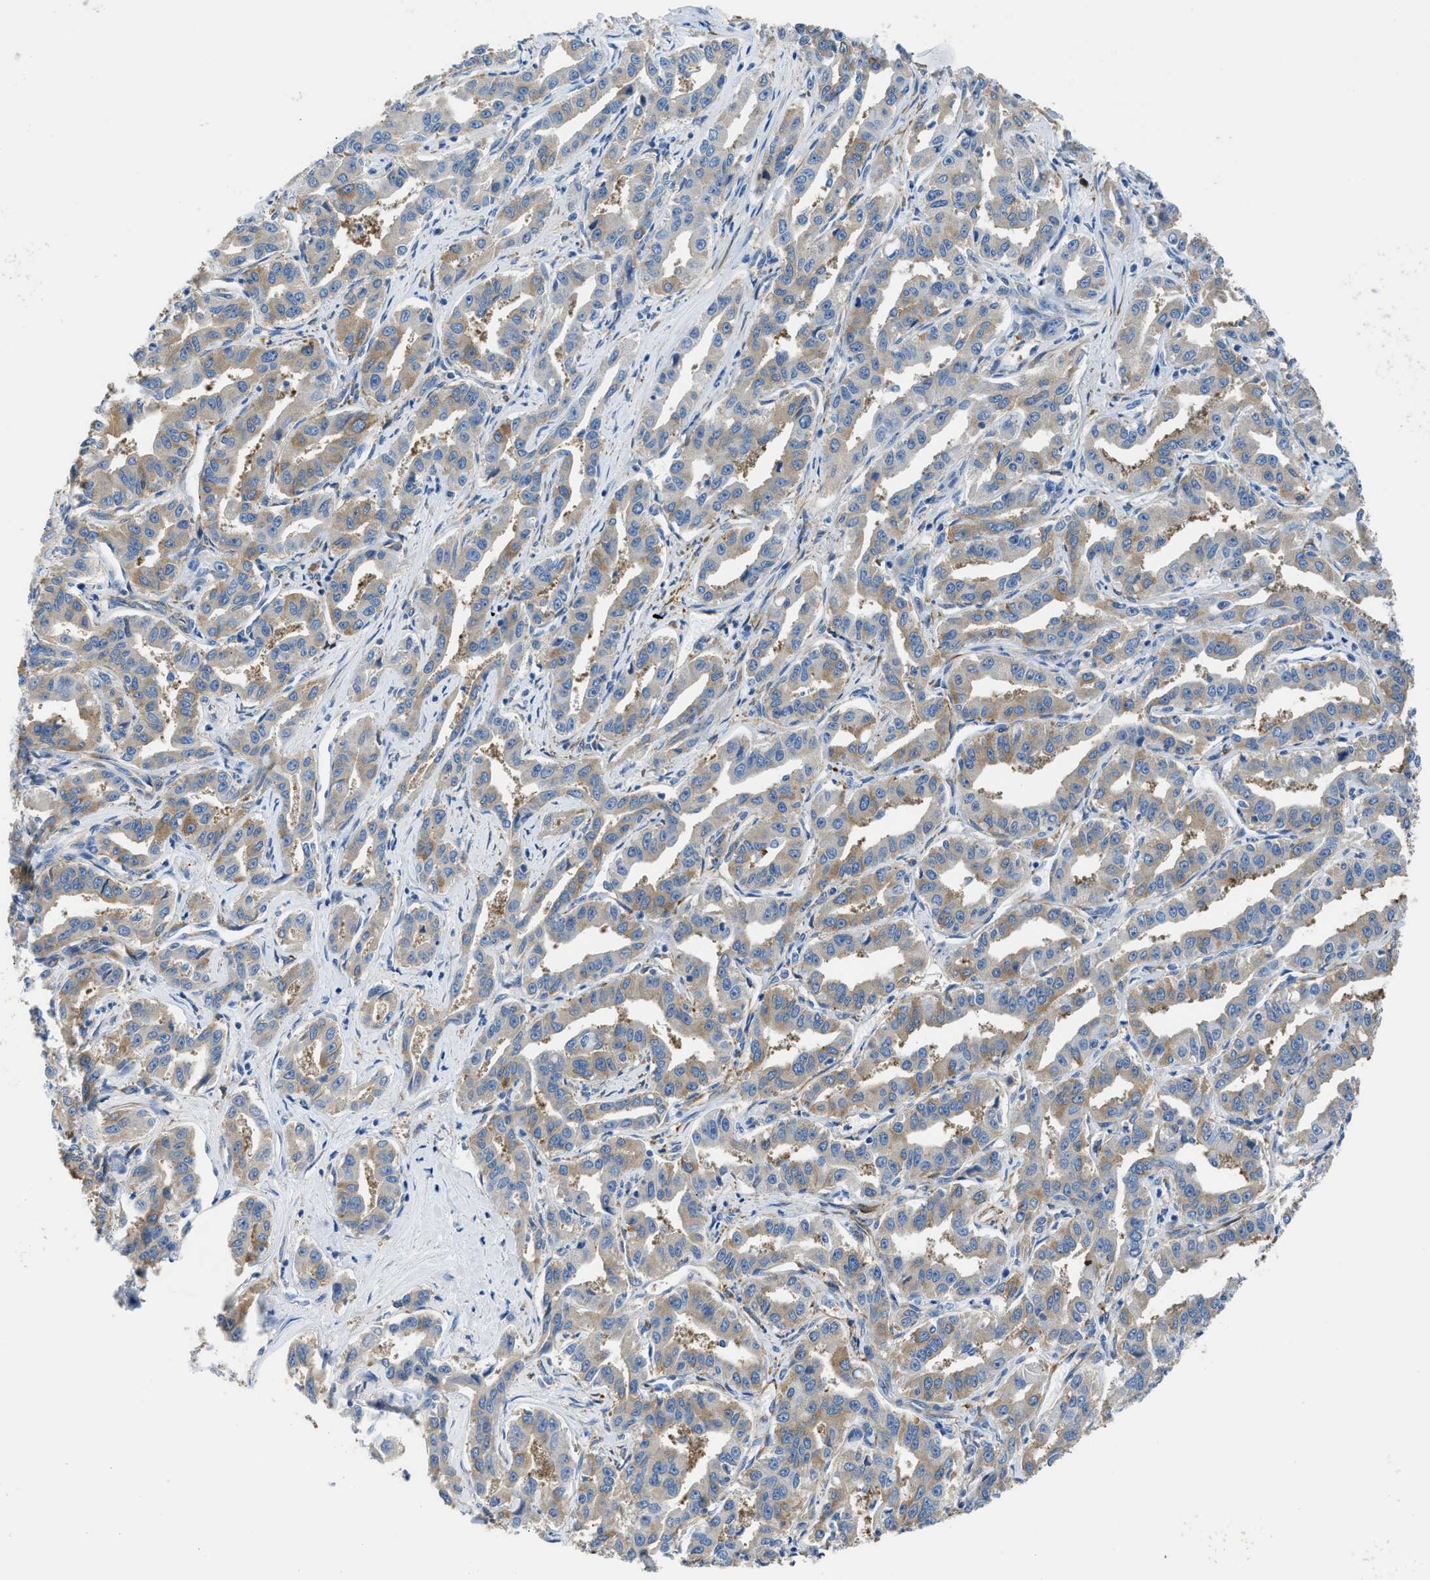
{"staining": {"intensity": "weak", "quantity": ">75%", "location": "cytoplasmic/membranous"}, "tissue": "liver cancer", "cell_type": "Tumor cells", "image_type": "cancer", "snomed": [{"axis": "morphology", "description": "Cholangiocarcinoma"}, {"axis": "topography", "description": "Liver"}], "caption": "Immunohistochemical staining of human liver cancer reveals low levels of weak cytoplasmic/membranous protein positivity in about >75% of tumor cells.", "gene": "ZSWIM5", "patient": {"sex": "male", "age": 59}}